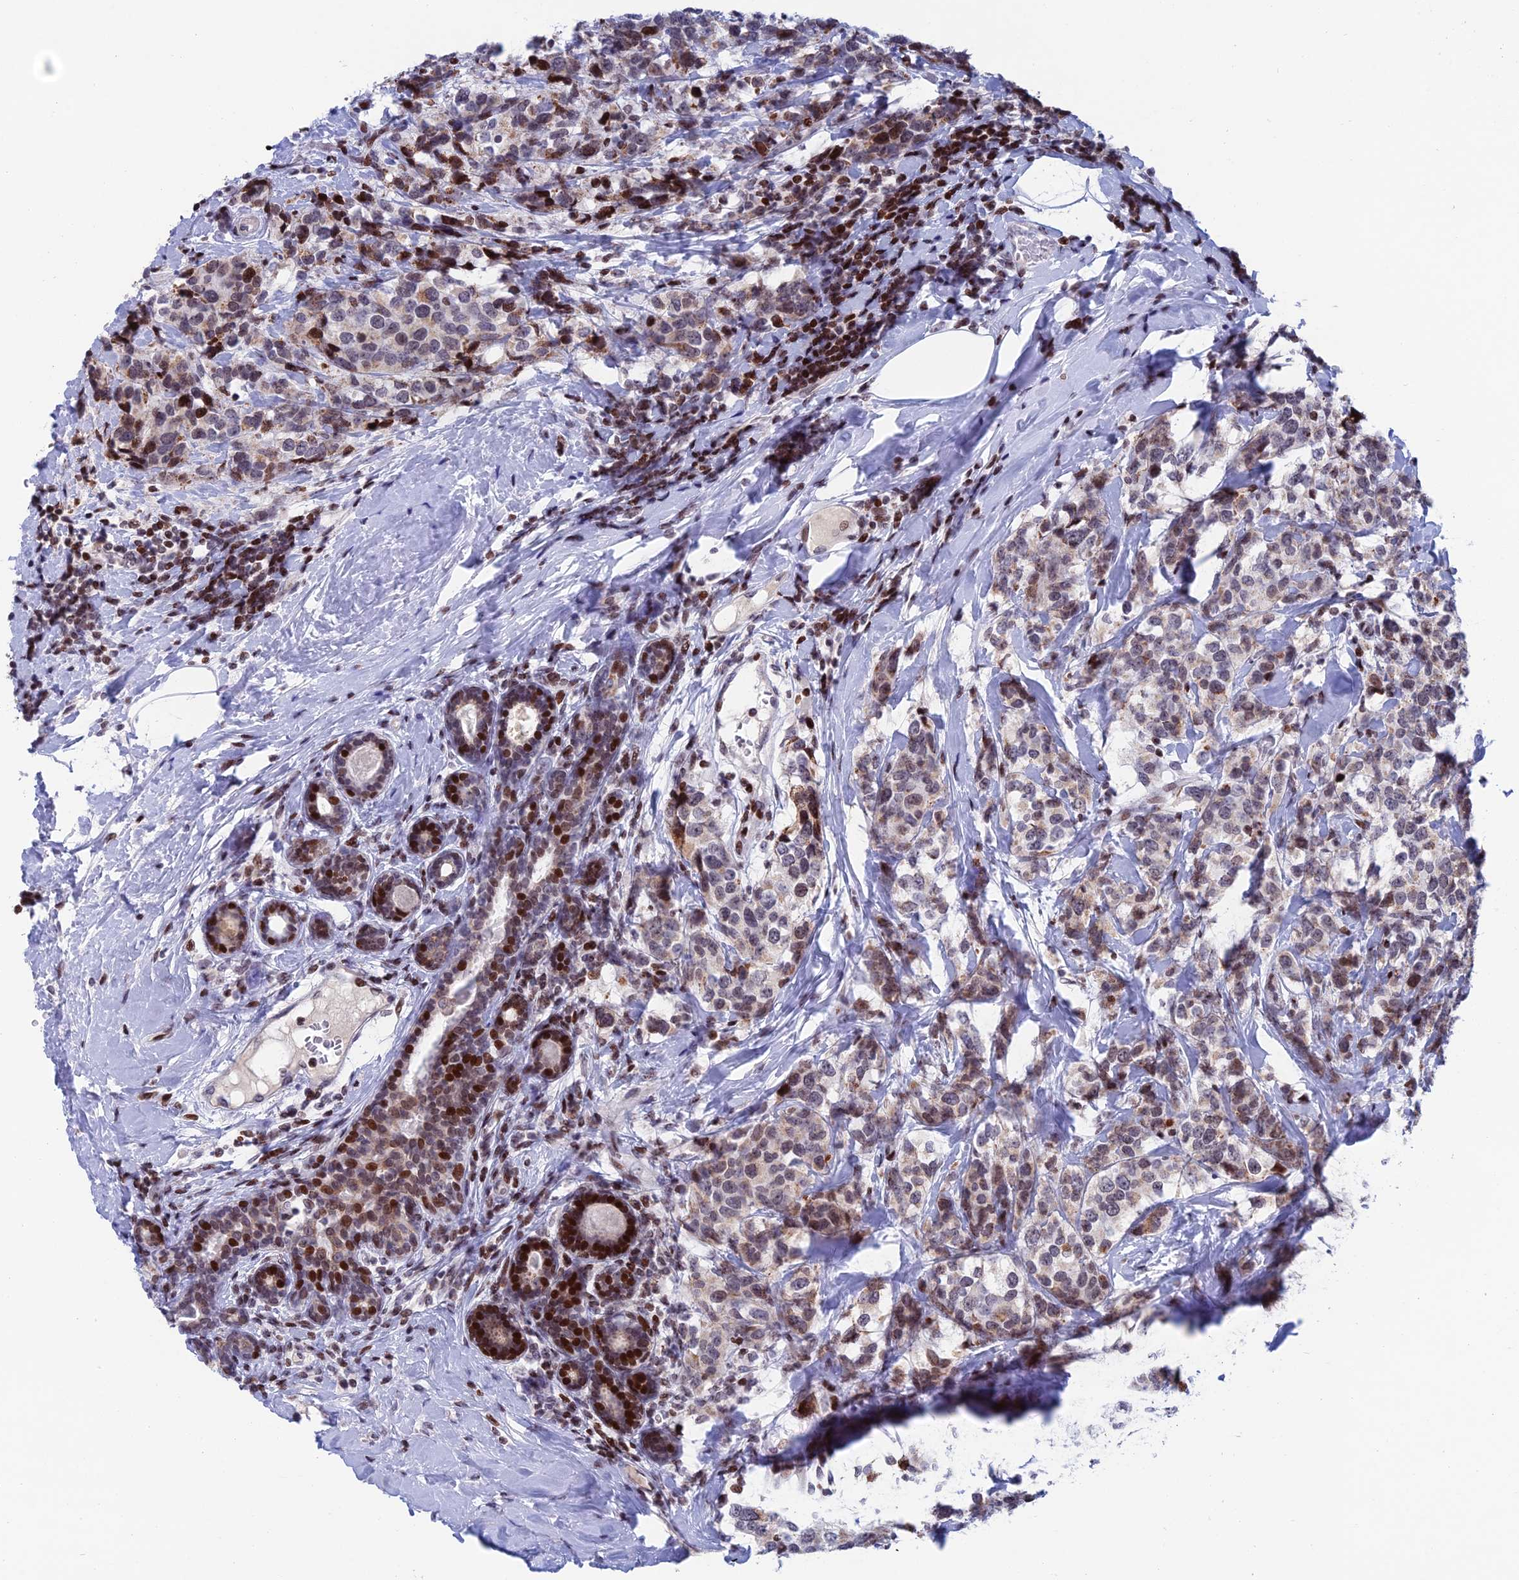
{"staining": {"intensity": "moderate", "quantity": "25%-75%", "location": "cytoplasmic/membranous,nuclear"}, "tissue": "breast cancer", "cell_type": "Tumor cells", "image_type": "cancer", "snomed": [{"axis": "morphology", "description": "Lobular carcinoma"}, {"axis": "topography", "description": "Breast"}], "caption": "Immunohistochemistry (IHC) (DAB (3,3'-diaminobenzidine)) staining of lobular carcinoma (breast) shows moderate cytoplasmic/membranous and nuclear protein expression in approximately 25%-75% of tumor cells.", "gene": "AFF3", "patient": {"sex": "female", "age": 59}}